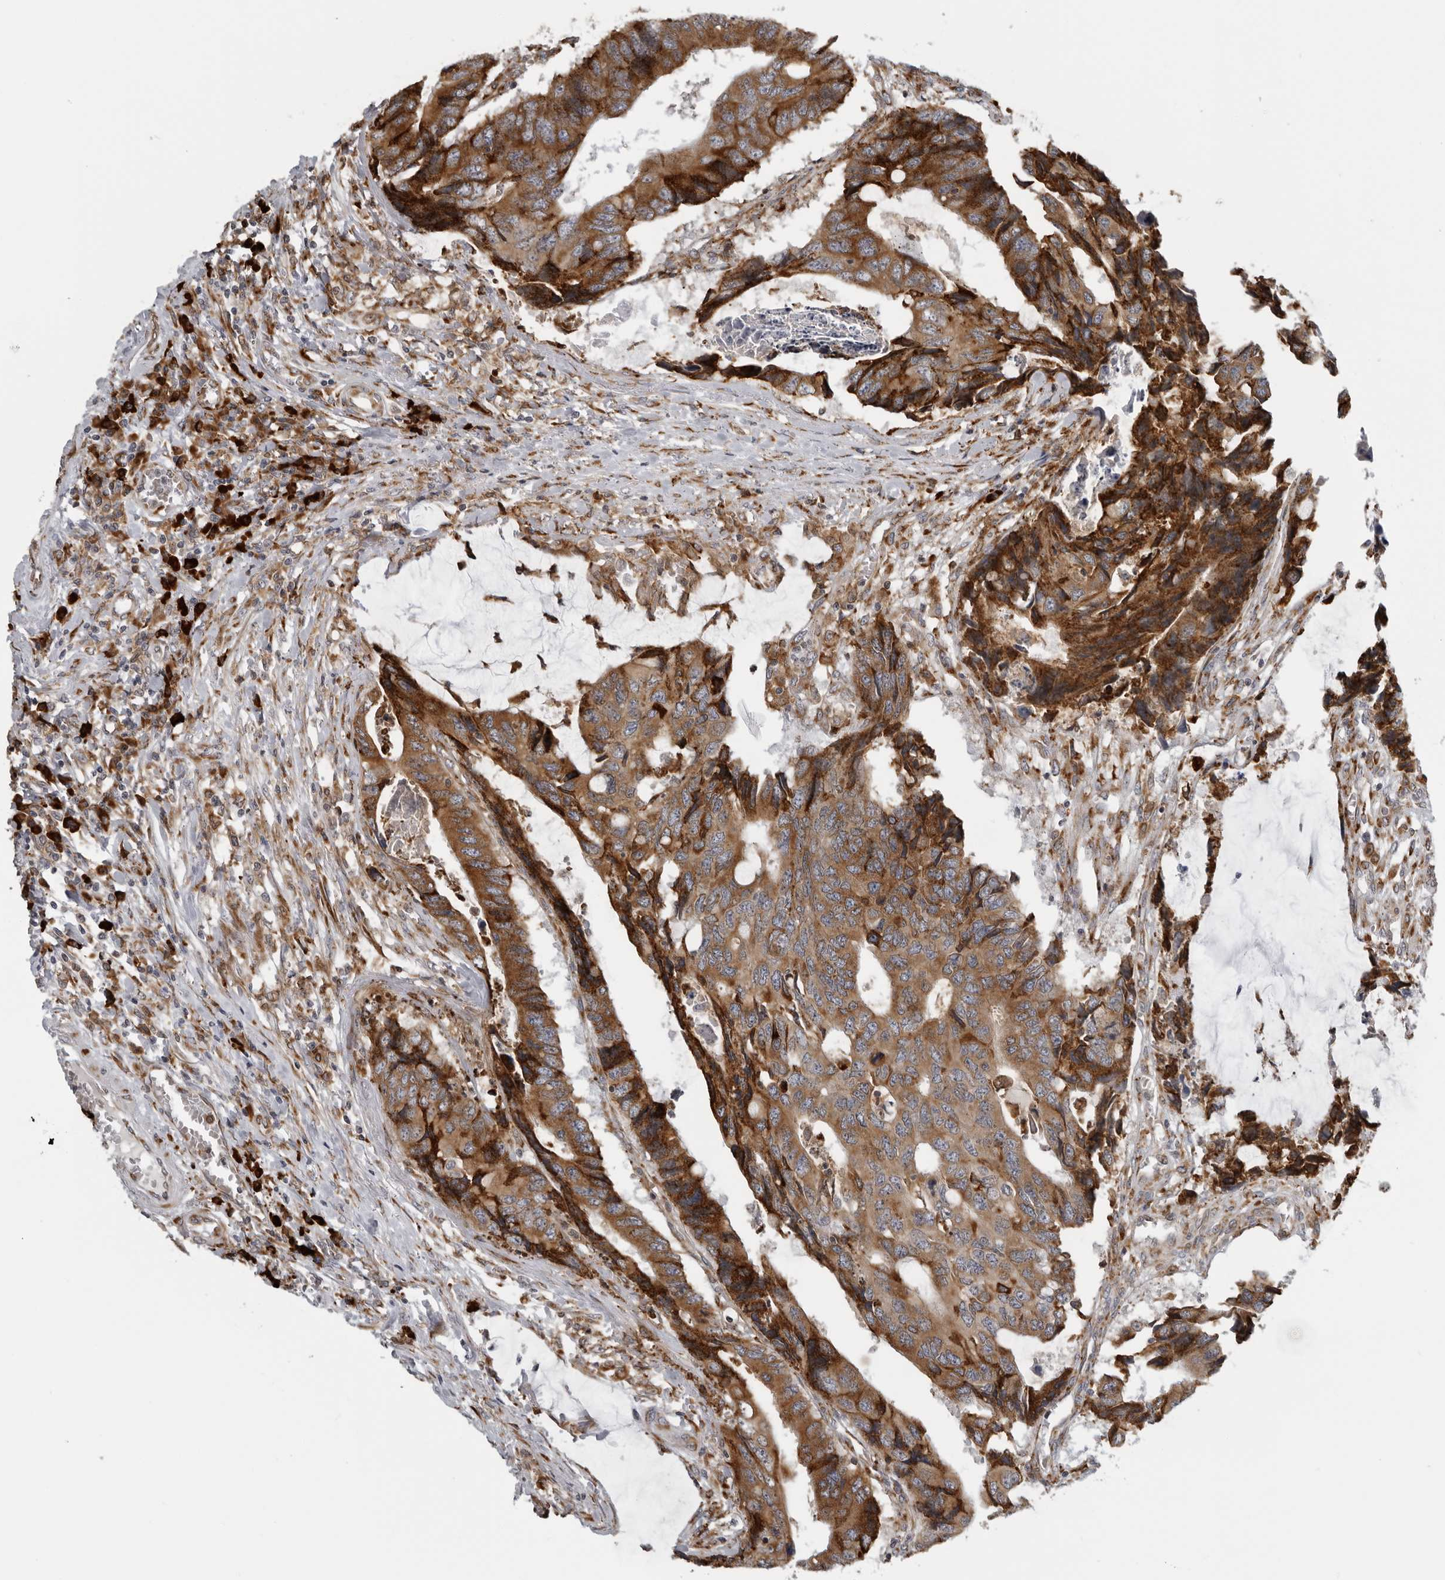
{"staining": {"intensity": "strong", "quantity": ">75%", "location": "cytoplasmic/membranous"}, "tissue": "colorectal cancer", "cell_type": "Tumor cells", "image_type": "cancer", "snomed": [{"axis": "morphology", "description": "Adenocarcinoma, NOS"}, {"axis": "topography", "description": "Rectum"}], "caption": "Immunohistochemical staining of human colorectal adenocarcinoma shows high levels of strong cytoplasmic/membranous staining in about >75% of tumor cells.", "gene": "ALPK2", "patient": {"sex": "male", "age": 84}}